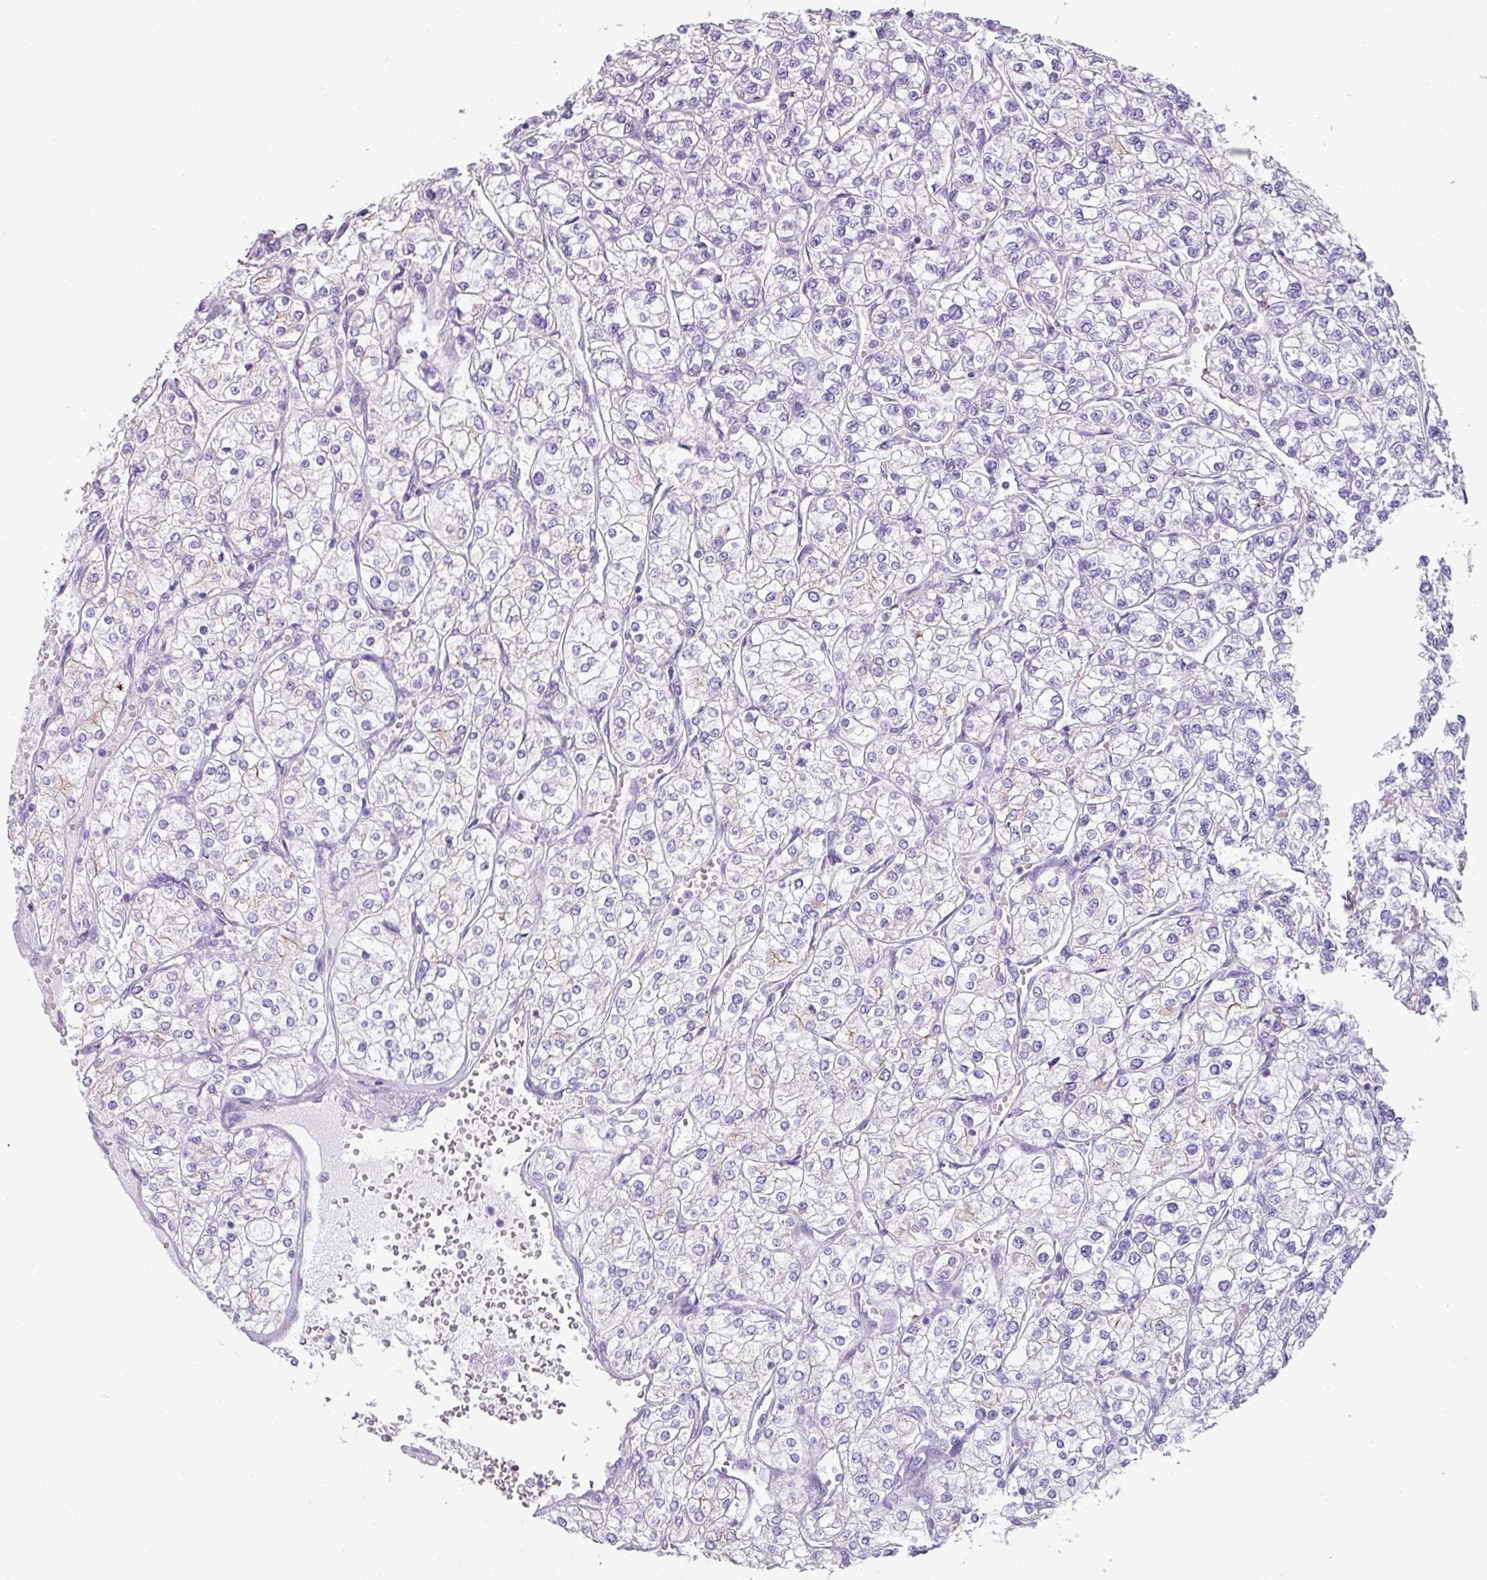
{"staining": {"intensity": "negative", "quantity": "none", "location": "none"}, "tissue": "renal cancer", "cell_type": "Tumor cells", "image_type": "cancer", "snomed": [{"axis": "morphology", "description": "Adenocarcinoma, NOS"}, {"axis": "topography", "description": "Kidney"}], "caption": "Image shows no protein expression in tumor cells of renal adenocarcinoma tissue.", "gene": "GLI4", "patient": {"sex": "male", "age": 80}}